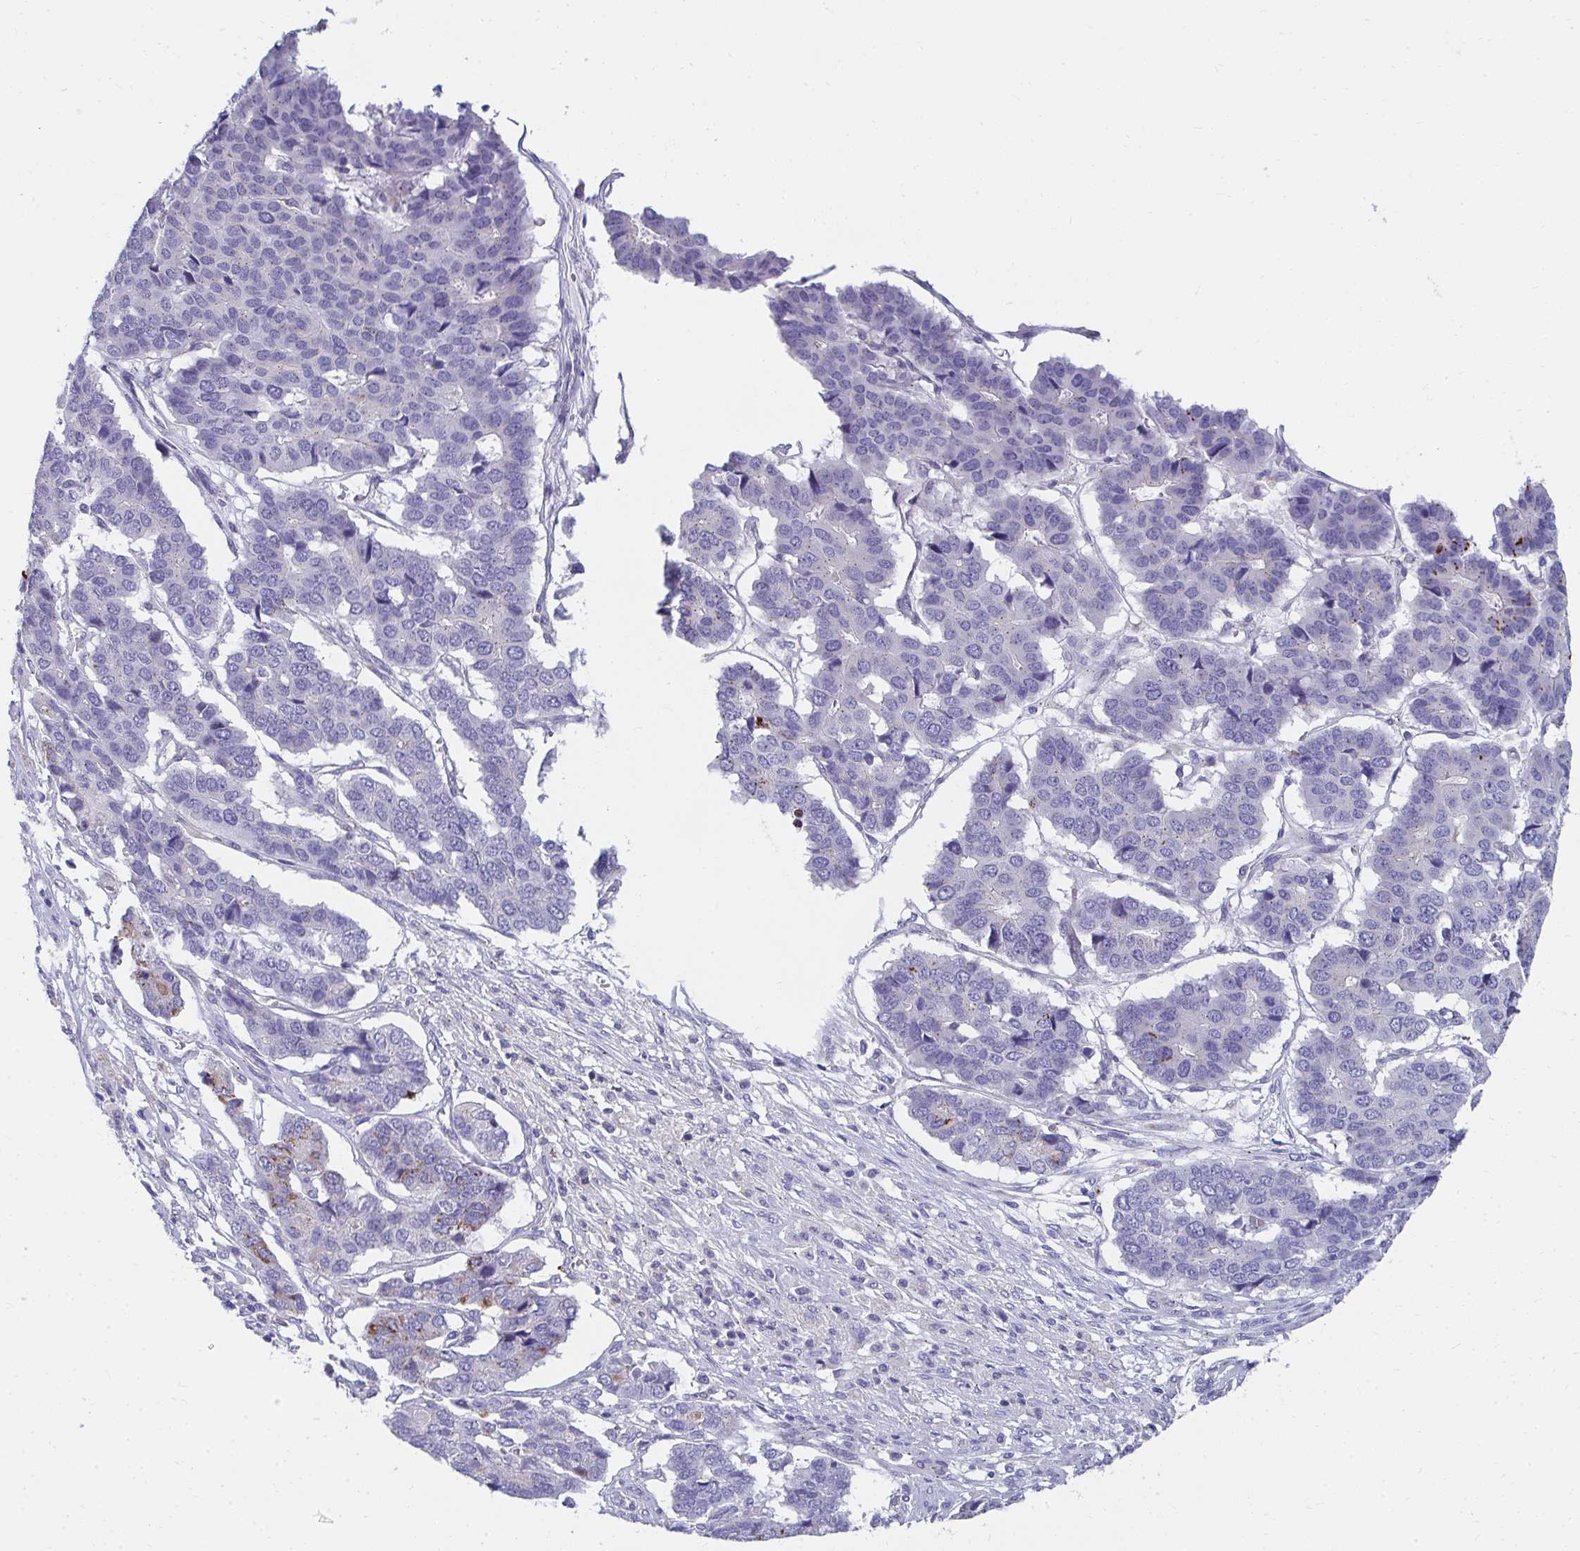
{"staining": {"intensity": "negative", "quantity": "none", "location": "none"}, "tissue": "pancreatic cancer", "cell_type": "Tumor cells", "image_type": "cancer", "snomed": [{"axis": "morphology", "description": "Adenocarcinoma, NOS"}, {"axis": "topography", "description": "Pancreas"}], "caption": "DAB immunohistochemical staining of pancreatic cancer exhibits no significant staining in tumor cells. (DAB (3,3'-diaminobenzidine) immunohistochemistry visualized using brightfield microscopy, high magnification).", "gene": "TMPRSS2", "patient": {"sex": "male", "age": 50}}